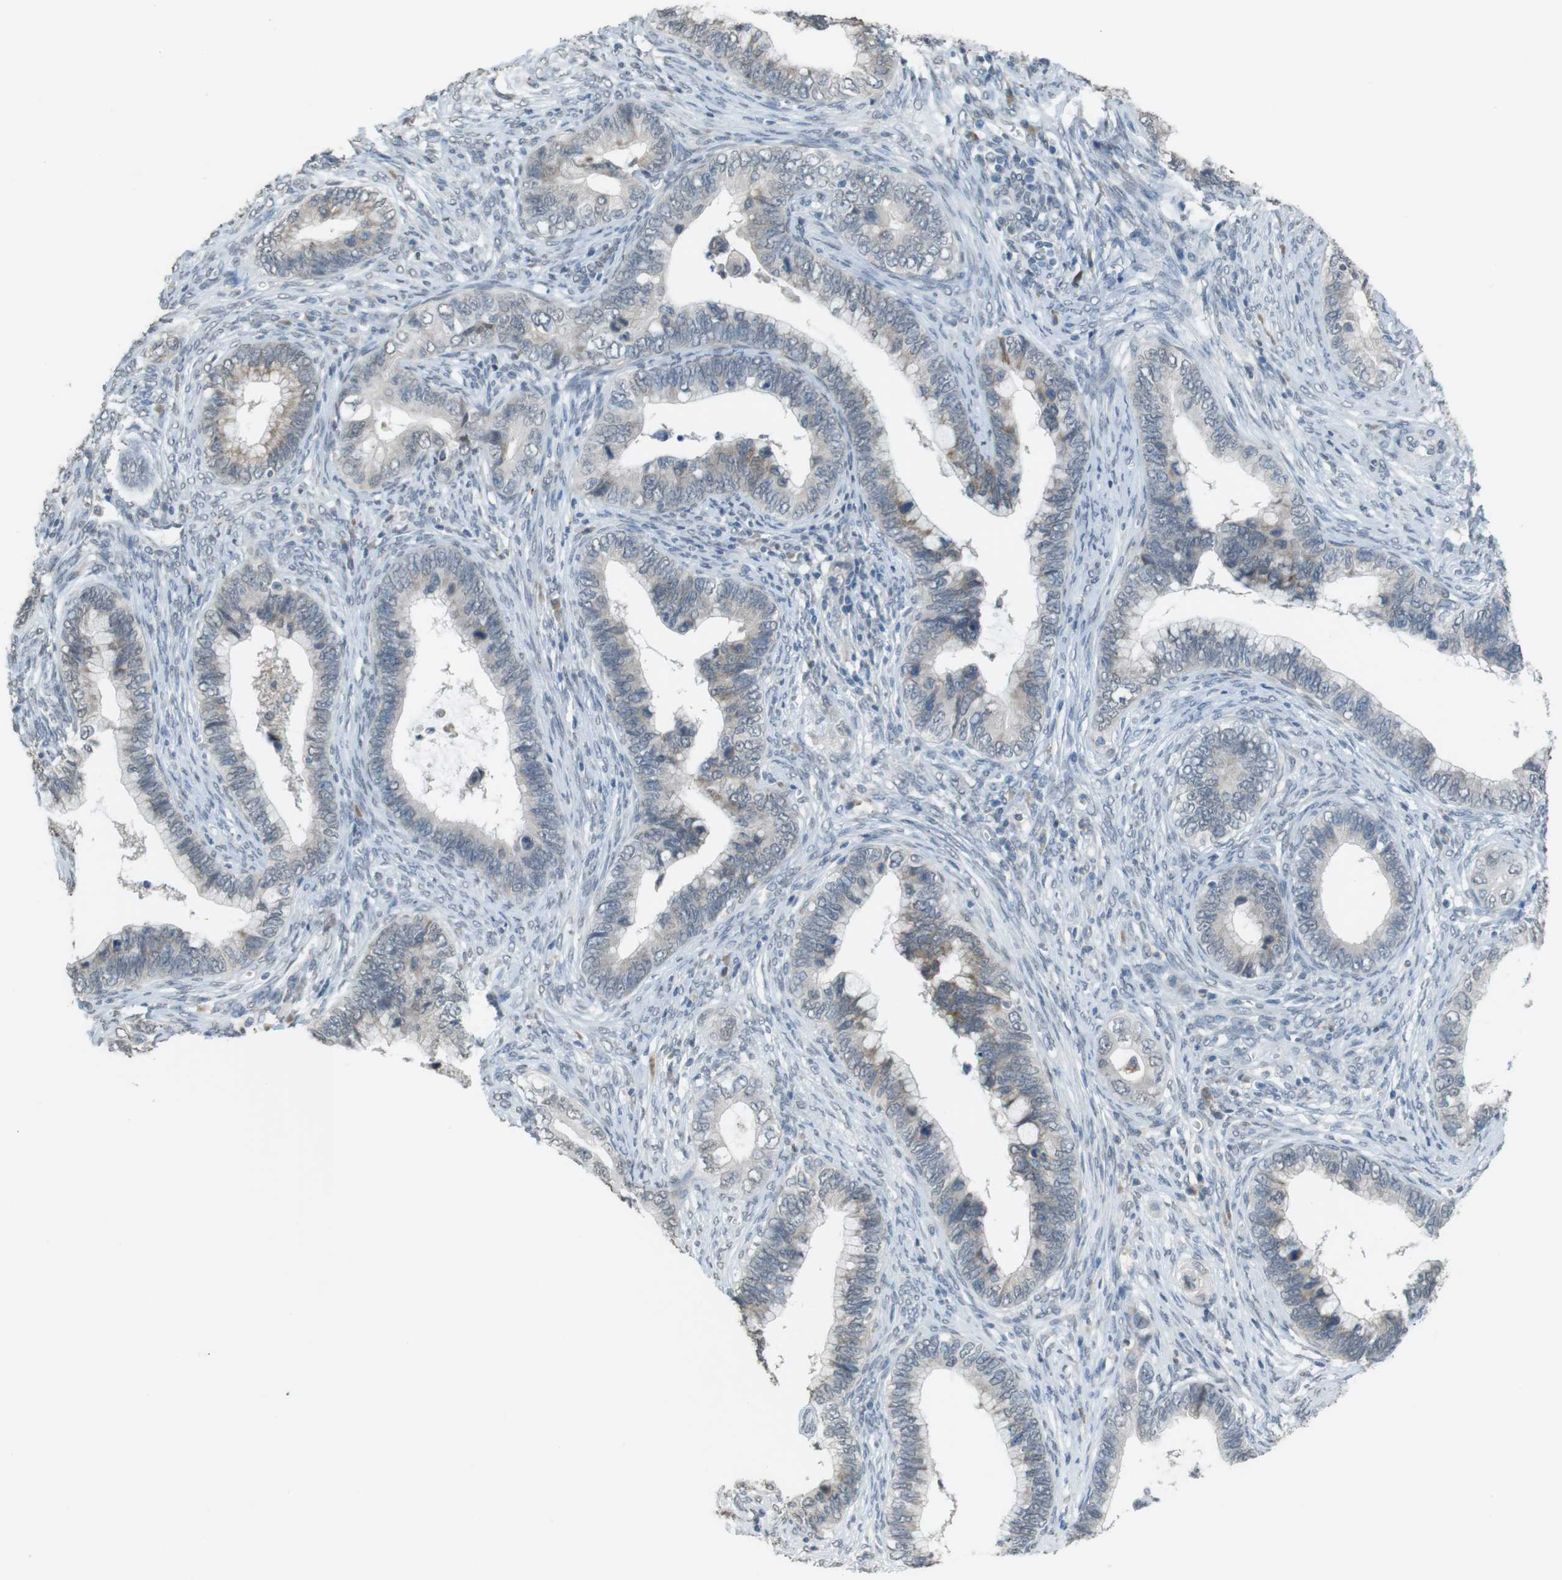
{"staining": {"intensity": "weak", "quantity": "25%-75%", "location": "cytoplasmic/membranous"}, "tissue": "cervical cancer", "cell_type": "Tumor cells", "image_type": "cancer", "snomed": [{"axis": "morphology", "description": "Adenocarcinoma, NOS"}, {"axis": "topography", "description": "Cervix"}], "caption": "This is a micrograph of IHC staining of adenocarcinoma (cervical), which shows weak staining in the cytoplasmic/membranous of tumor cells.", "gene": "FZD10", "patient": {"sex": "female", "age": 44}}